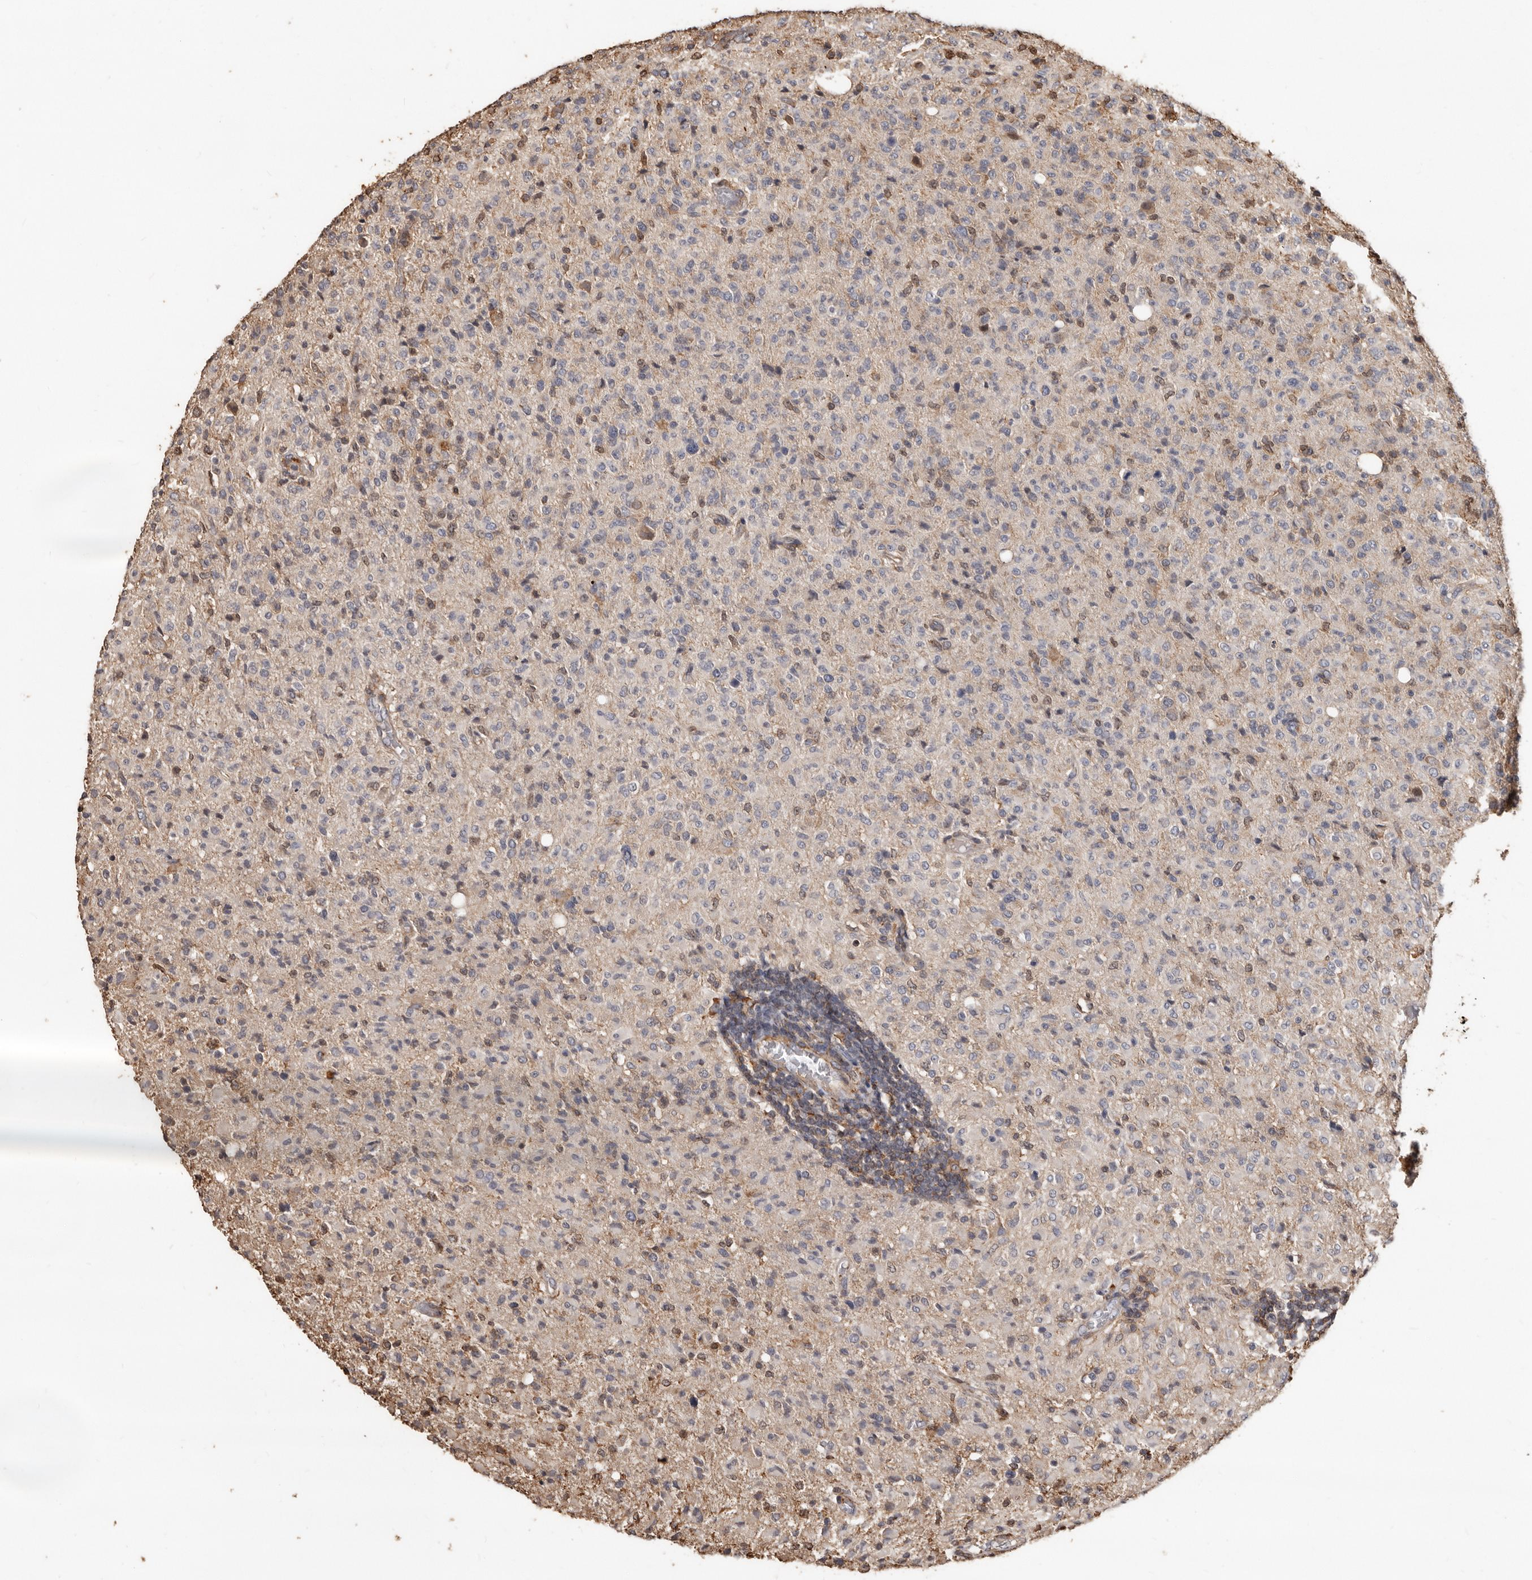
{"staining": {"intensity": "negative", "quantity": "none", "location": "none"}, "tissue": "glioma", "cell_type": "Tumor cells", "image_type": "cancer", "snomed": [{"axis": "morphology", "description": "Glioma, malignant, High grade"}, {"axis": "topography", "description": "Brain"}], "caption": "Immunohistochemistry (IHC) of high-grade glioma (malignant) displays no positivity in tumor cells. (Stains: DAB immunohistochemistry with hematoxylin counter stain, Microscopy: brightfield microscopy at high magnification).", "gene": "GSK3A", "patient": {"sex": "female", "age": 57}}